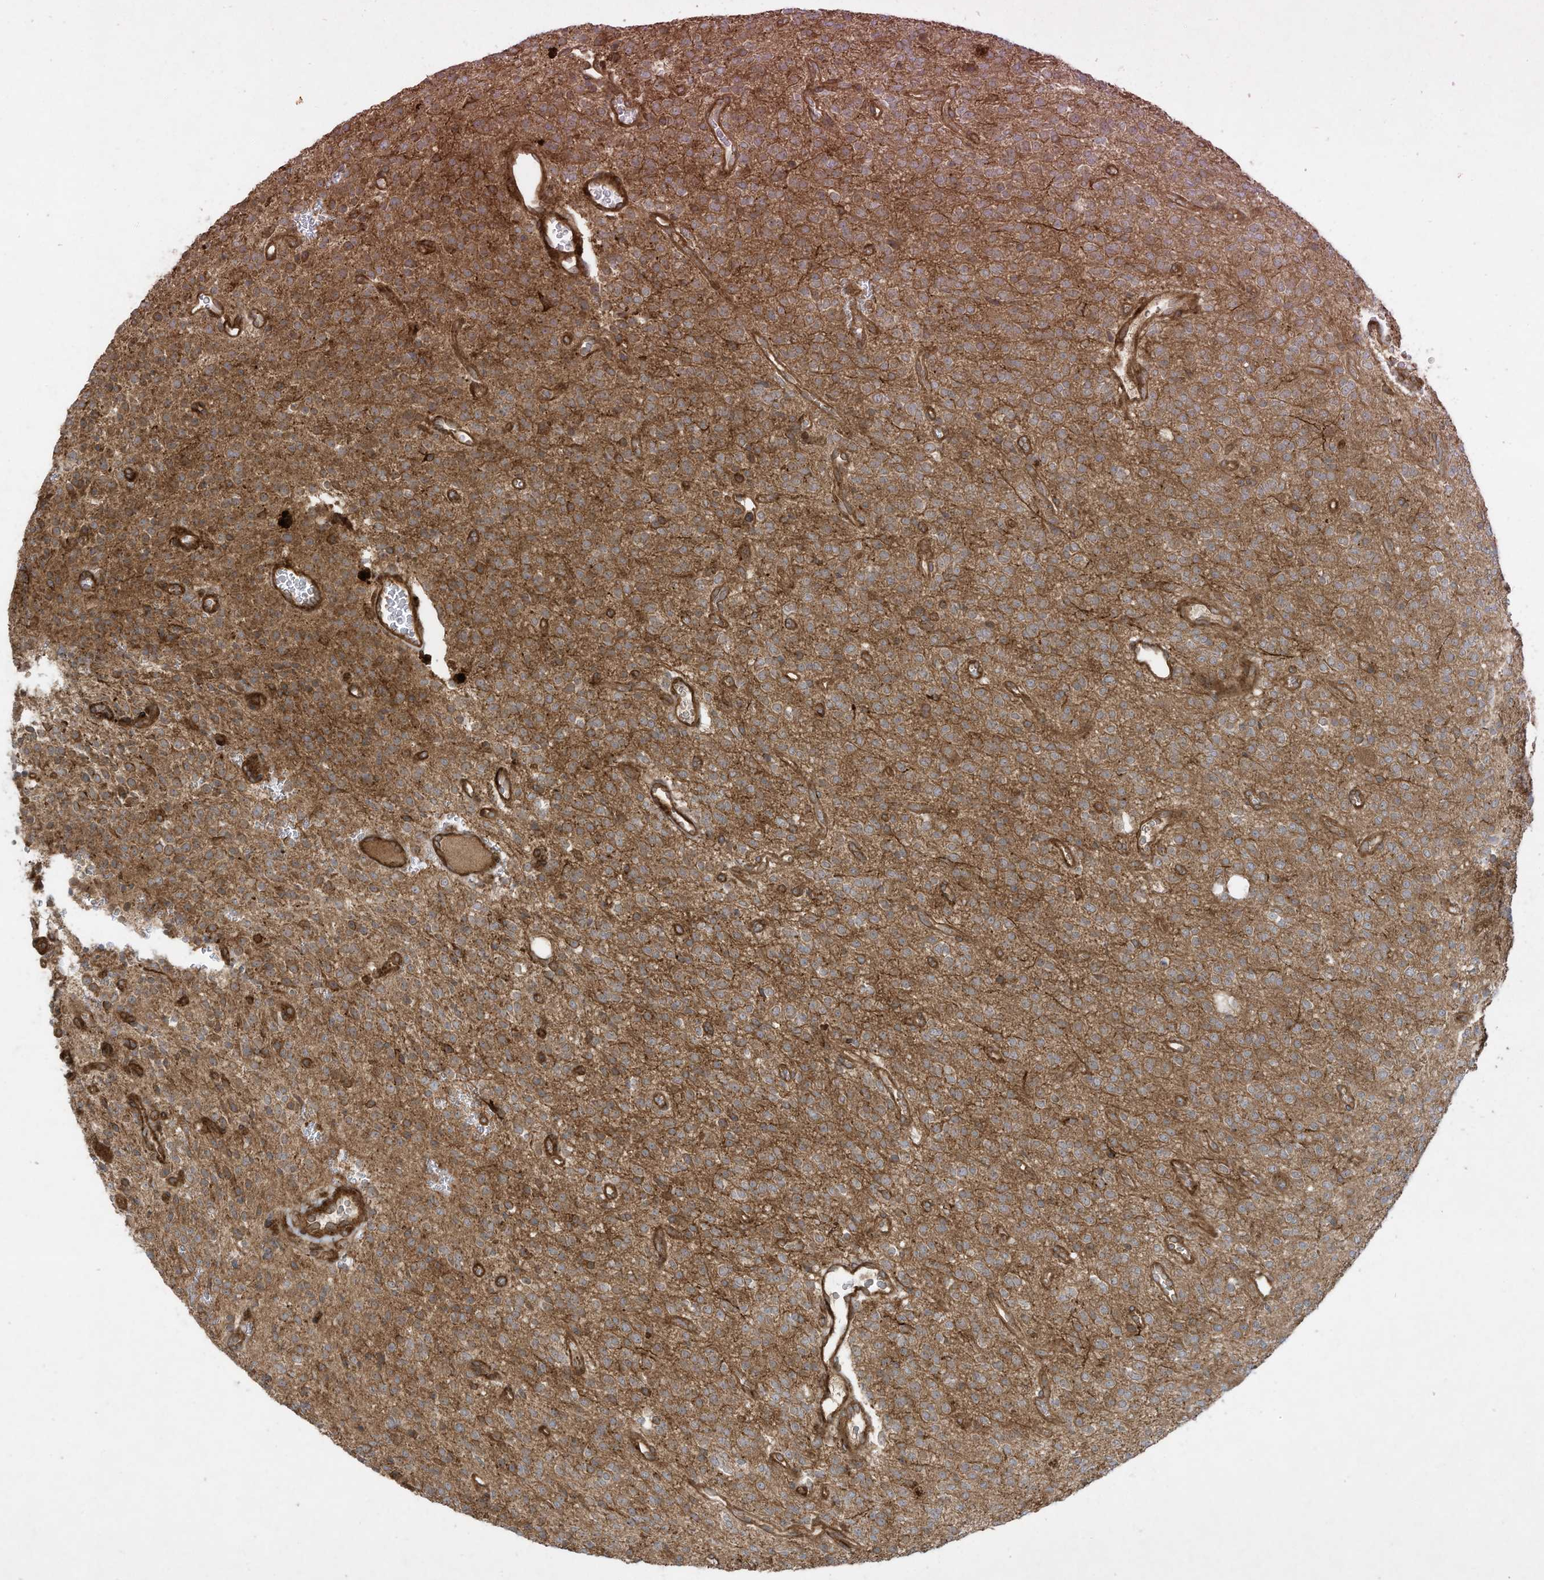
{"staining": {"intensity": "moderate", "quantity": ">75%", "location": "cytoplasmic/membranous"}, "tissue": "glioma", "cell_type": "Tumor cells", "image_type": "cancer", "snomed": [{"axis": "morphology", "description": "Glioma, malignant, High grade"}, {"axis": "topography", "description": "Brain"}], "caption": "Immunohistochemical staining of human glioma reveals moderate cytoplasmic/membranous protein positivity in about >75% of tumor cells. The staining was performed using DAB, with brown indicating positive protein expression. Nuclei are stained blue with hematoxylin.", "gene": "DDIT4", "patient": {"sex": "male", "age": 34}}